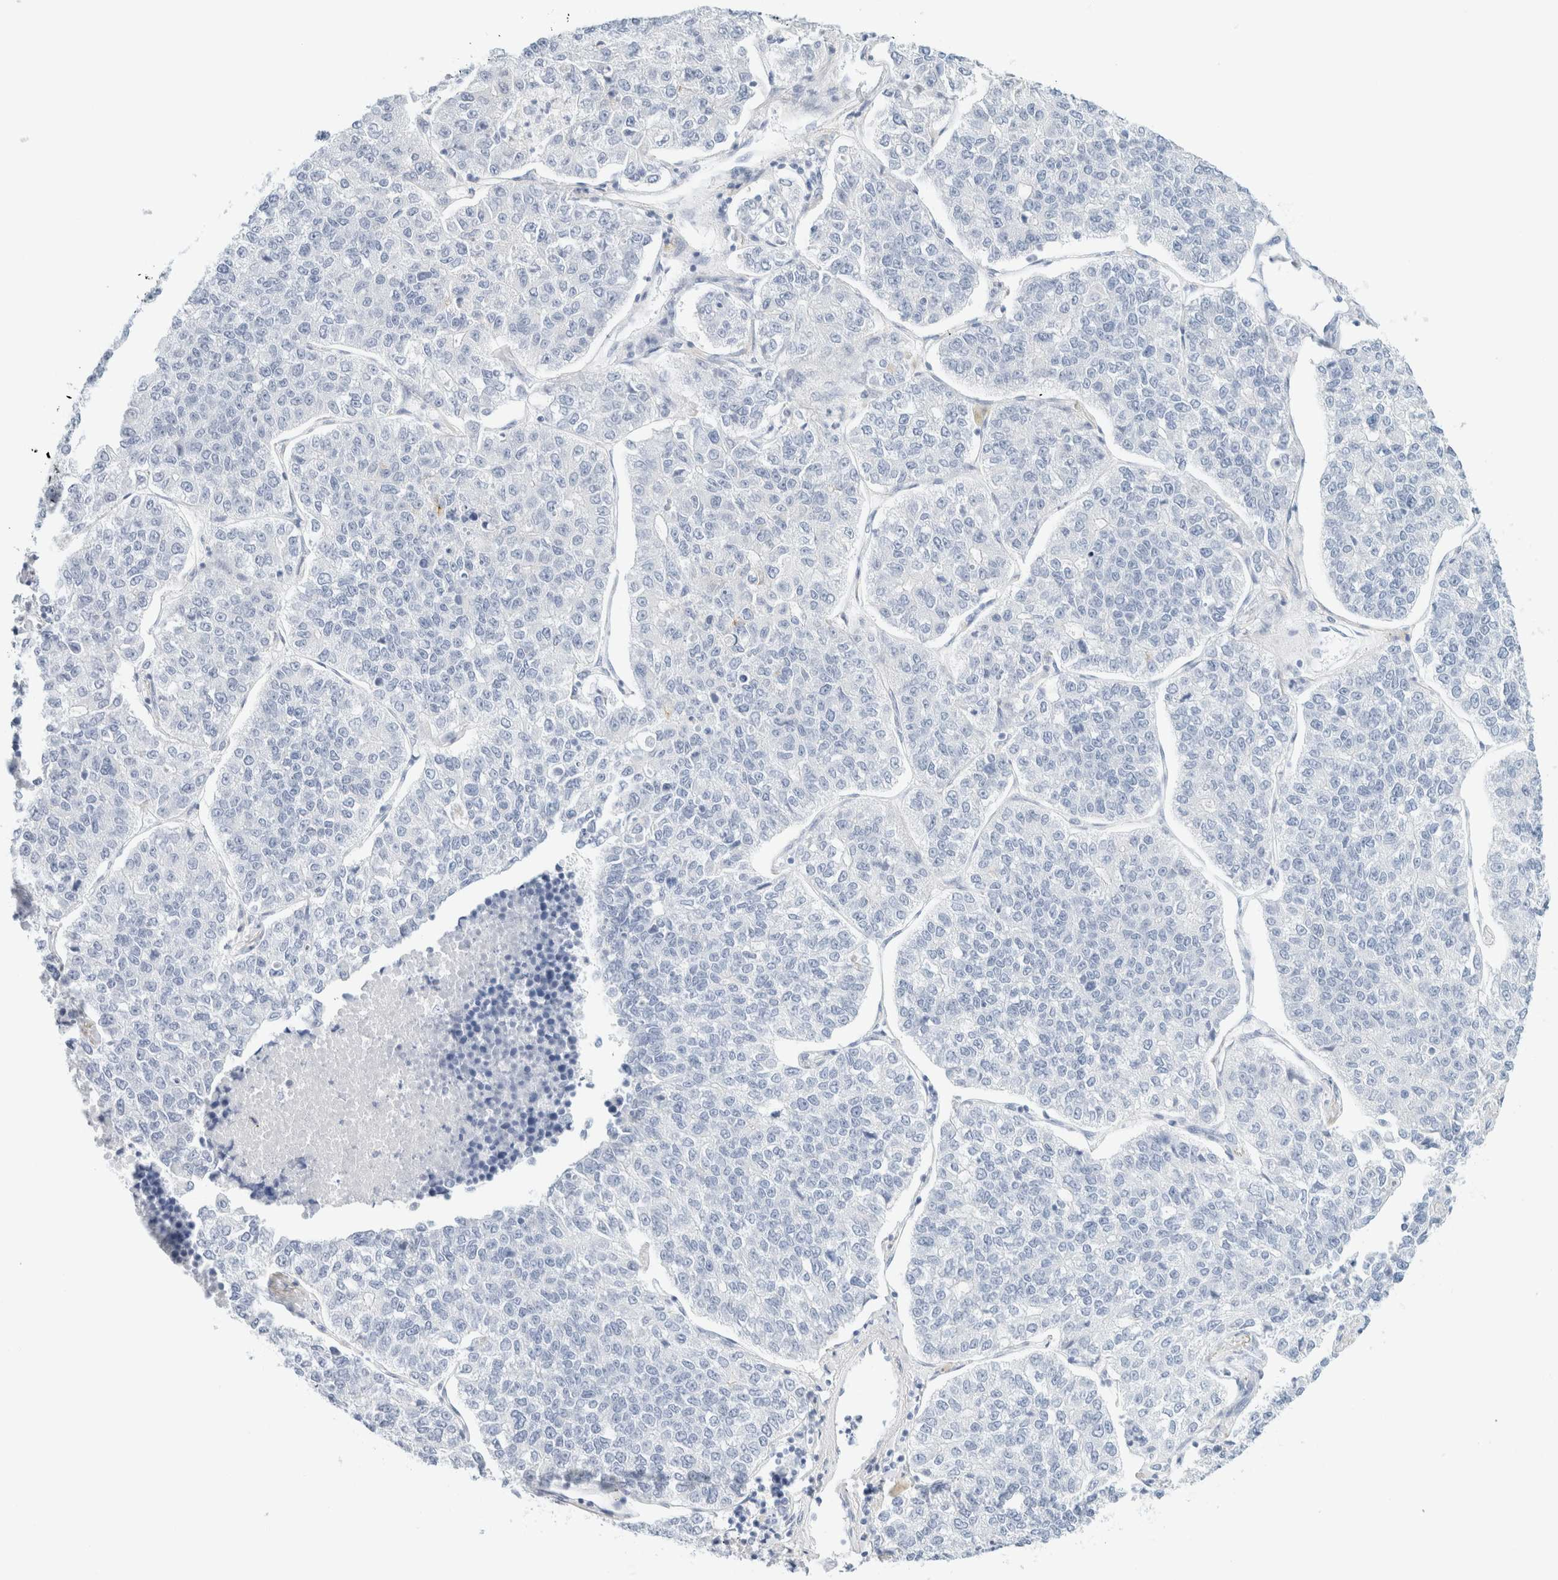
{"staining": {"intensity": "negative", "quantity": "none", "location": "none"}, "tissue": "lung cancer", "cell_type": "Tumor cells", "image_type": "cancer", "snomed": [{"axis": "morphology", "description": "Adenocarcinoma, NOS"}, {"axis": "topography", "description": "Lung"}], "caption": "High power microscopy image of an IHC histopathology image of lung cancer (adenocarcinoma), revealing no significant staining in tumor cells.", "gene": "KRT20", "patient": {"sex": "male", "age": 49}}